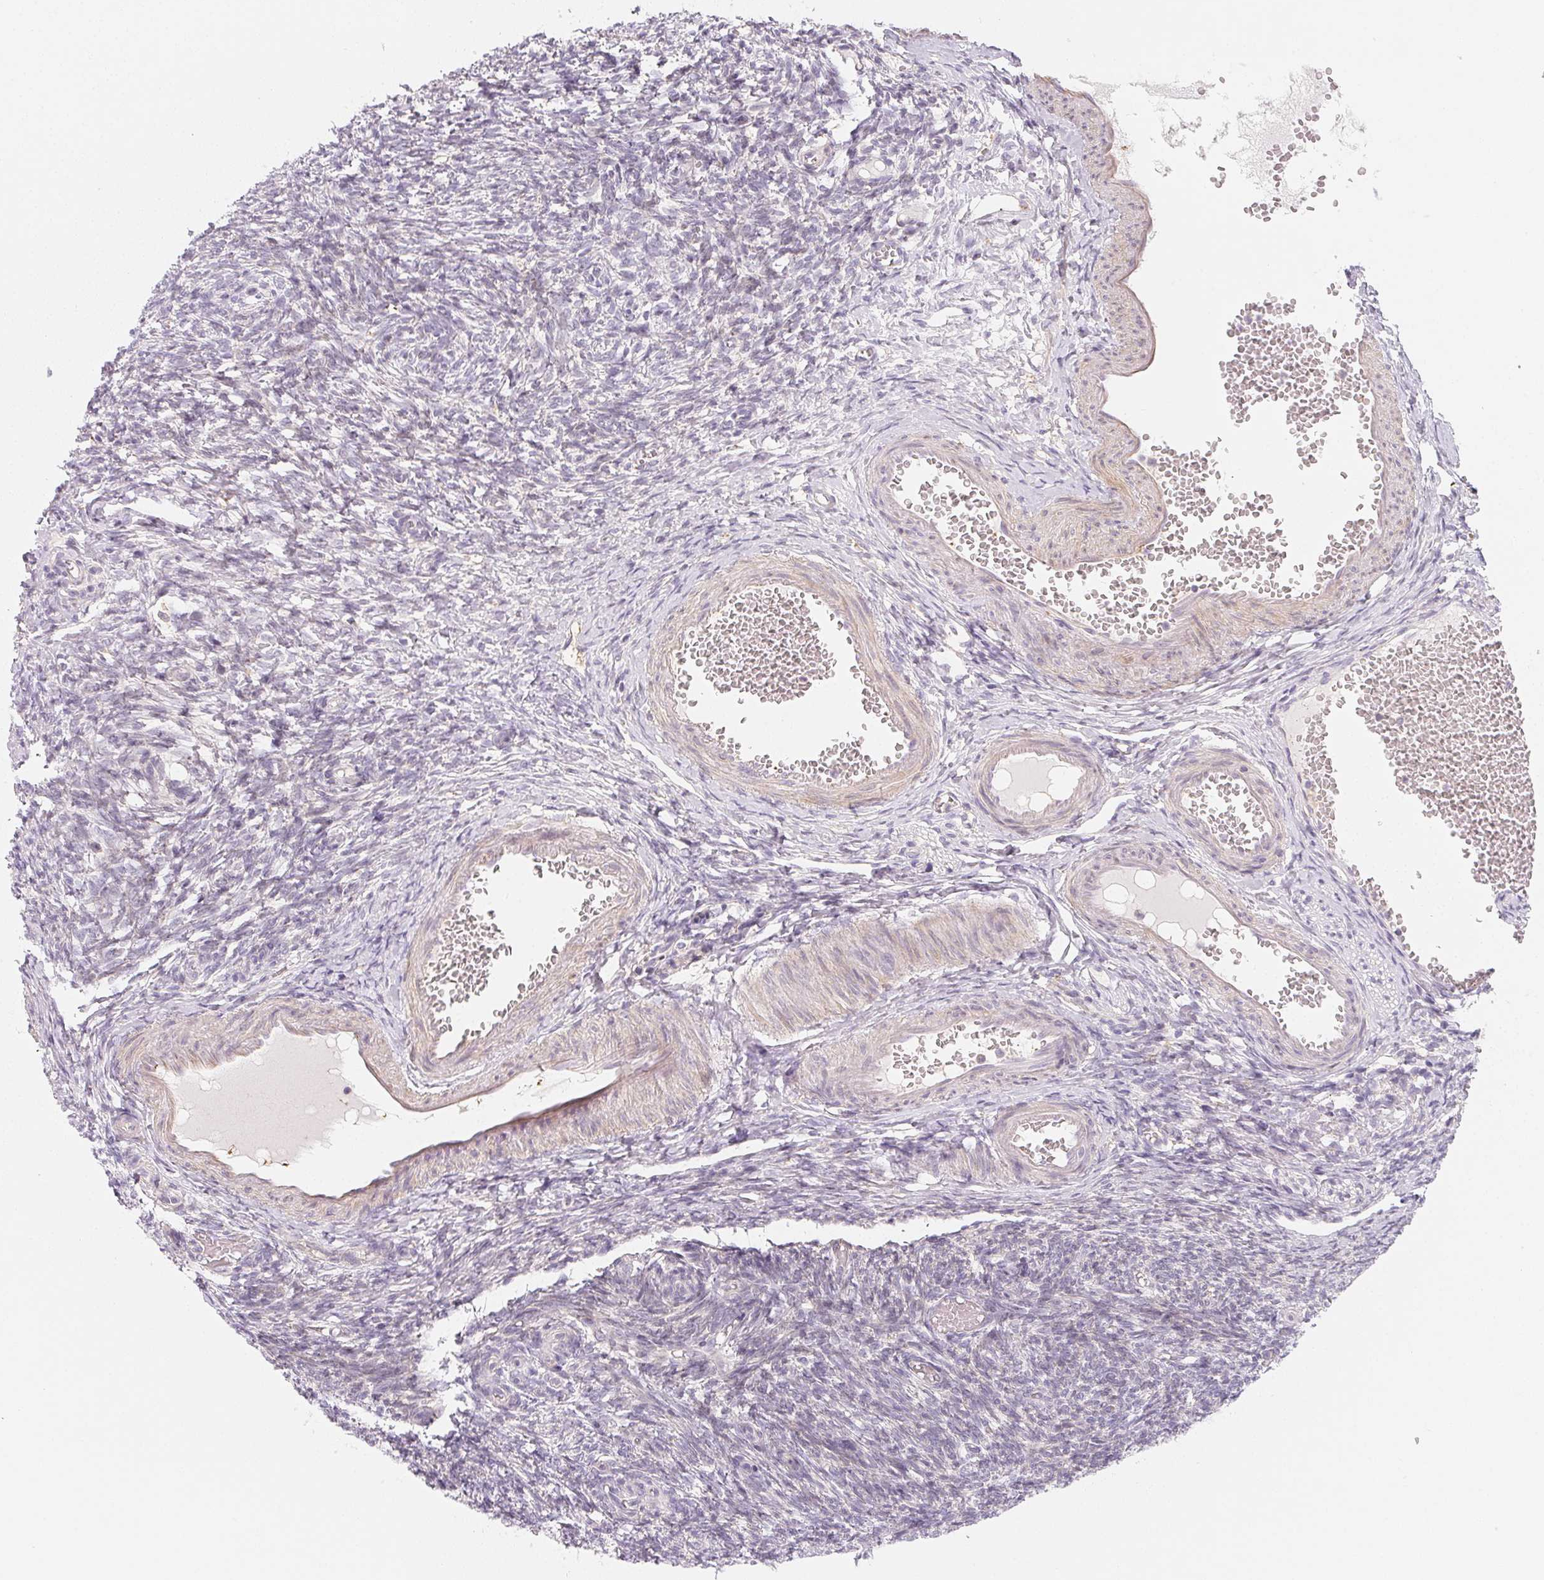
{"staining": {"intensity": "negative", "quantity": "none", "location": "none"}, "tissue": "ovary", "cell_type": "Follicle cells", "image_type": "normal", "snomed": [{"axis": "morphology", "description": "Normal tissue, NOS"}, {"axis": "topography", "description": "Ovary"}], "caption": "Immunohistochemical staining of normal human ovary shows no significant staining in follicle cells.", "gene": "LRRC23", "patient": {"sex": "female", "age": 39}}